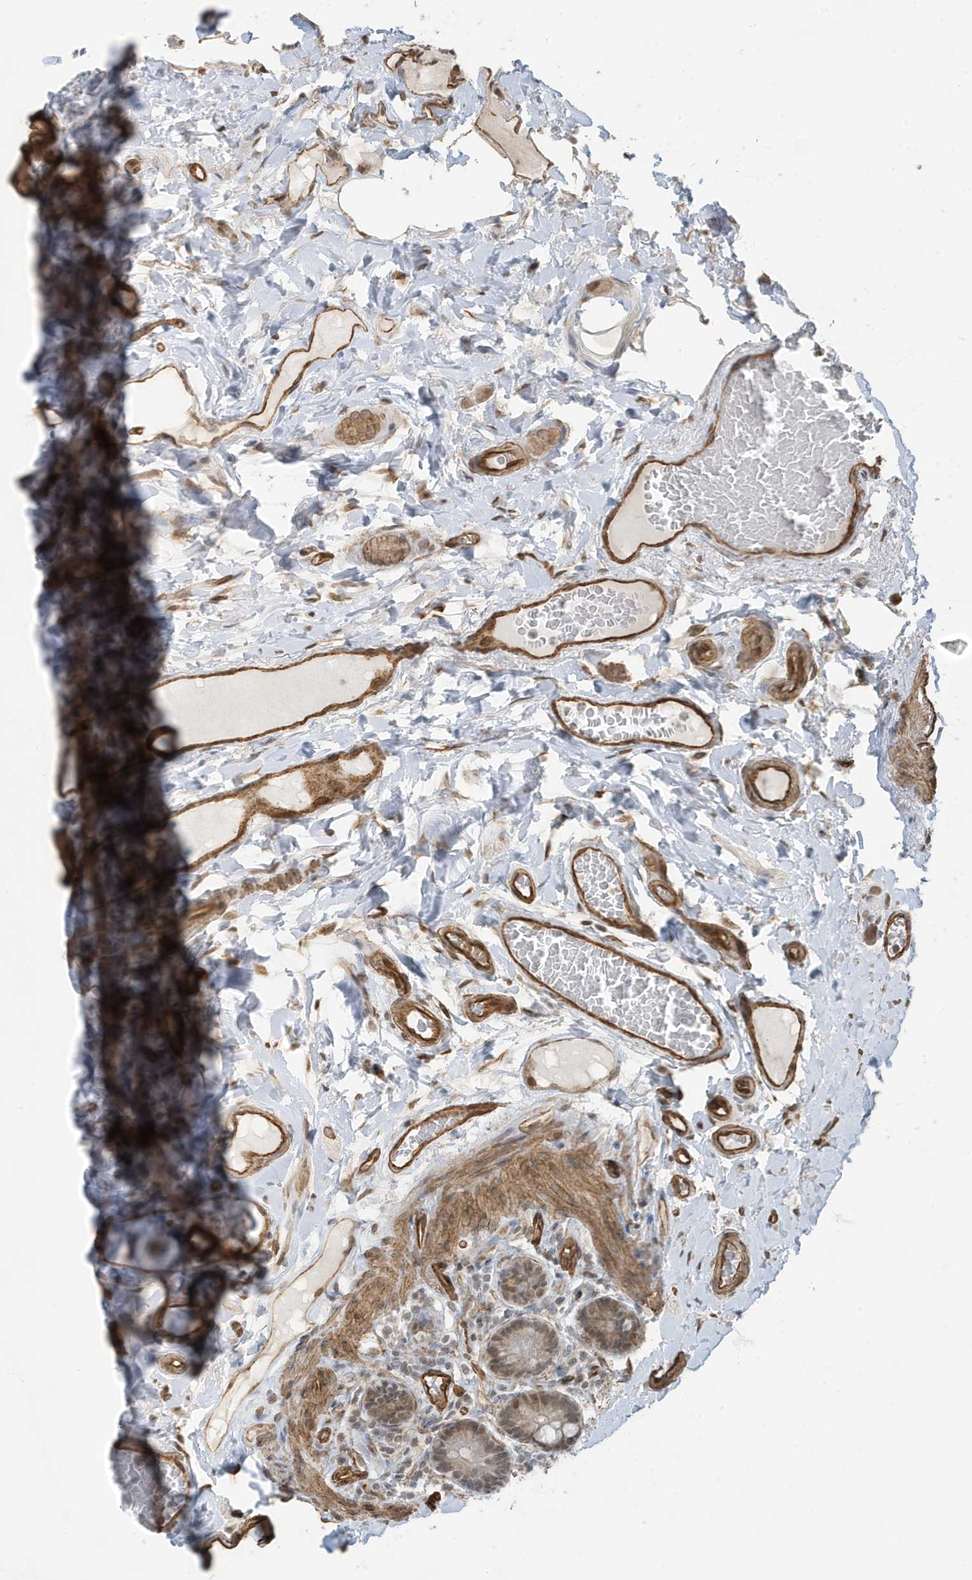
{"staining": {"intensity": "negative", "quantity": "none", "location": "none"}, "tissue": "small intestine", "cell_type": "Glandular cells", "image_type": "normal", "snomed": [{"axis": "morphology", "description": "Normal tissue, NOS"}, {"axis": "topography", "description": "Small intestine"}], "caption": "Protein analysis of unremarkable small intestine shows no significant staining in glandular cells. Nuclei are stained in blue.", "gene": "CHCHD4", "patient": {"sex": "female", "age": 64}}